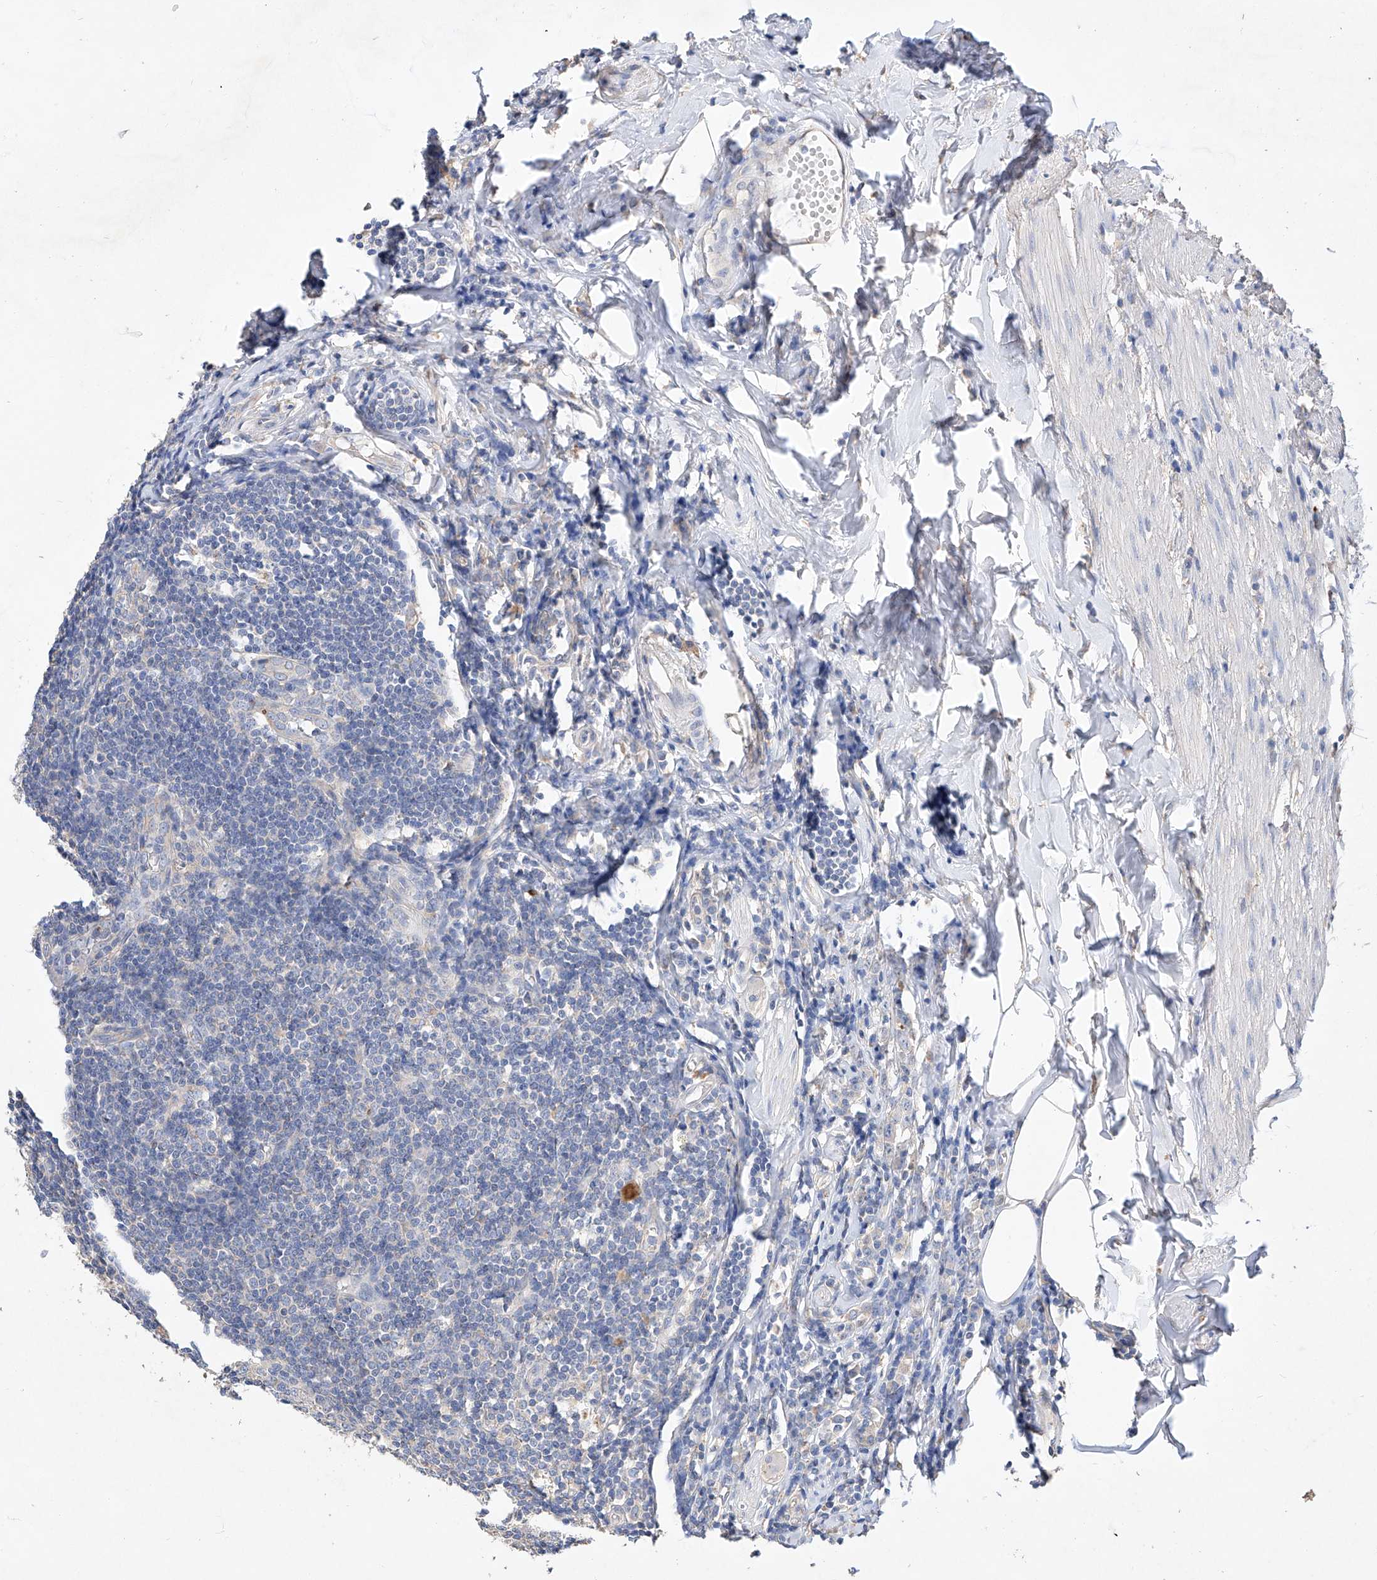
{"staining": {"intensity": "negative", "quantity": "none", "location": "none"}, "tissue": "appendix", "cell_type": "Glandular cells", "image_type": "normal", "snomed": [{"axis": "morphology", "description": "Normal tissue, NOS"}, {"axis": "topography", "description": "Appendix"}], "caption": "DAB (3,3'-diaminobenzidine) immunohistochemical staining of unremarkable human appendix shows no significant positivity in glandular cells.", "gene": "AMD1", "patient": {"sex": "female", "age": 54}}